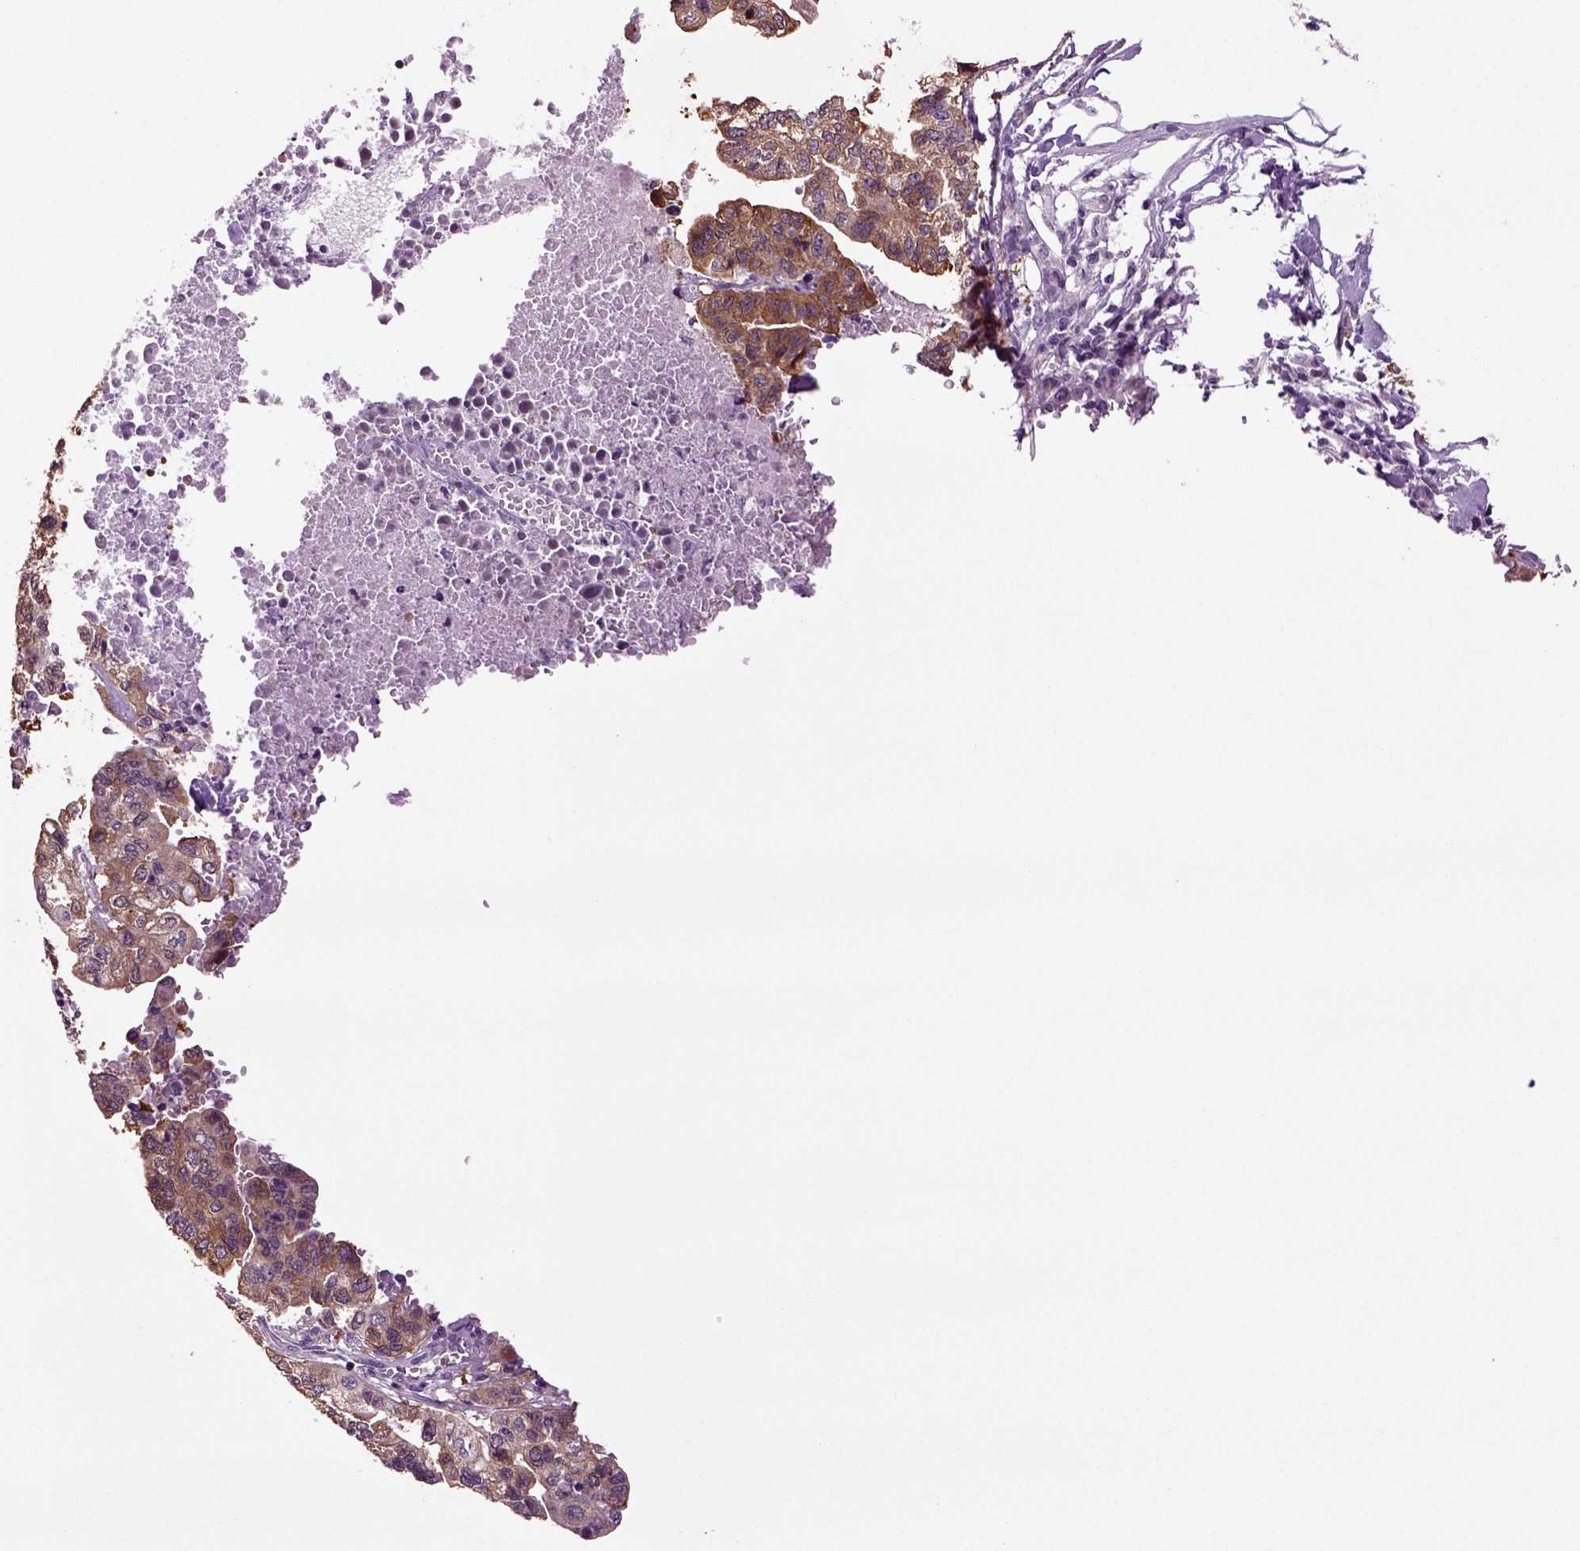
{"staining": {"intensity": "moderate", "quantity": ">75%", "location": "cytoplasmic/membranous"}, "tissue": "stomach cancer", "cell_type": "Tumor cells", "image_type": "cancer", "snomed": [{"axis": "morphology", "description": "Adenocarcinoma, NOS"}, {"axis": "topography", "description": "Stomach, upper"}], "caption": "Protein analysis of stomach adenocarcinoma tissue displays moderate cytoplasmic/membranous staining in about >75% of tumor cells.", "gene": "PLCH2", "patient": {"sex": "female", "age": 67}}